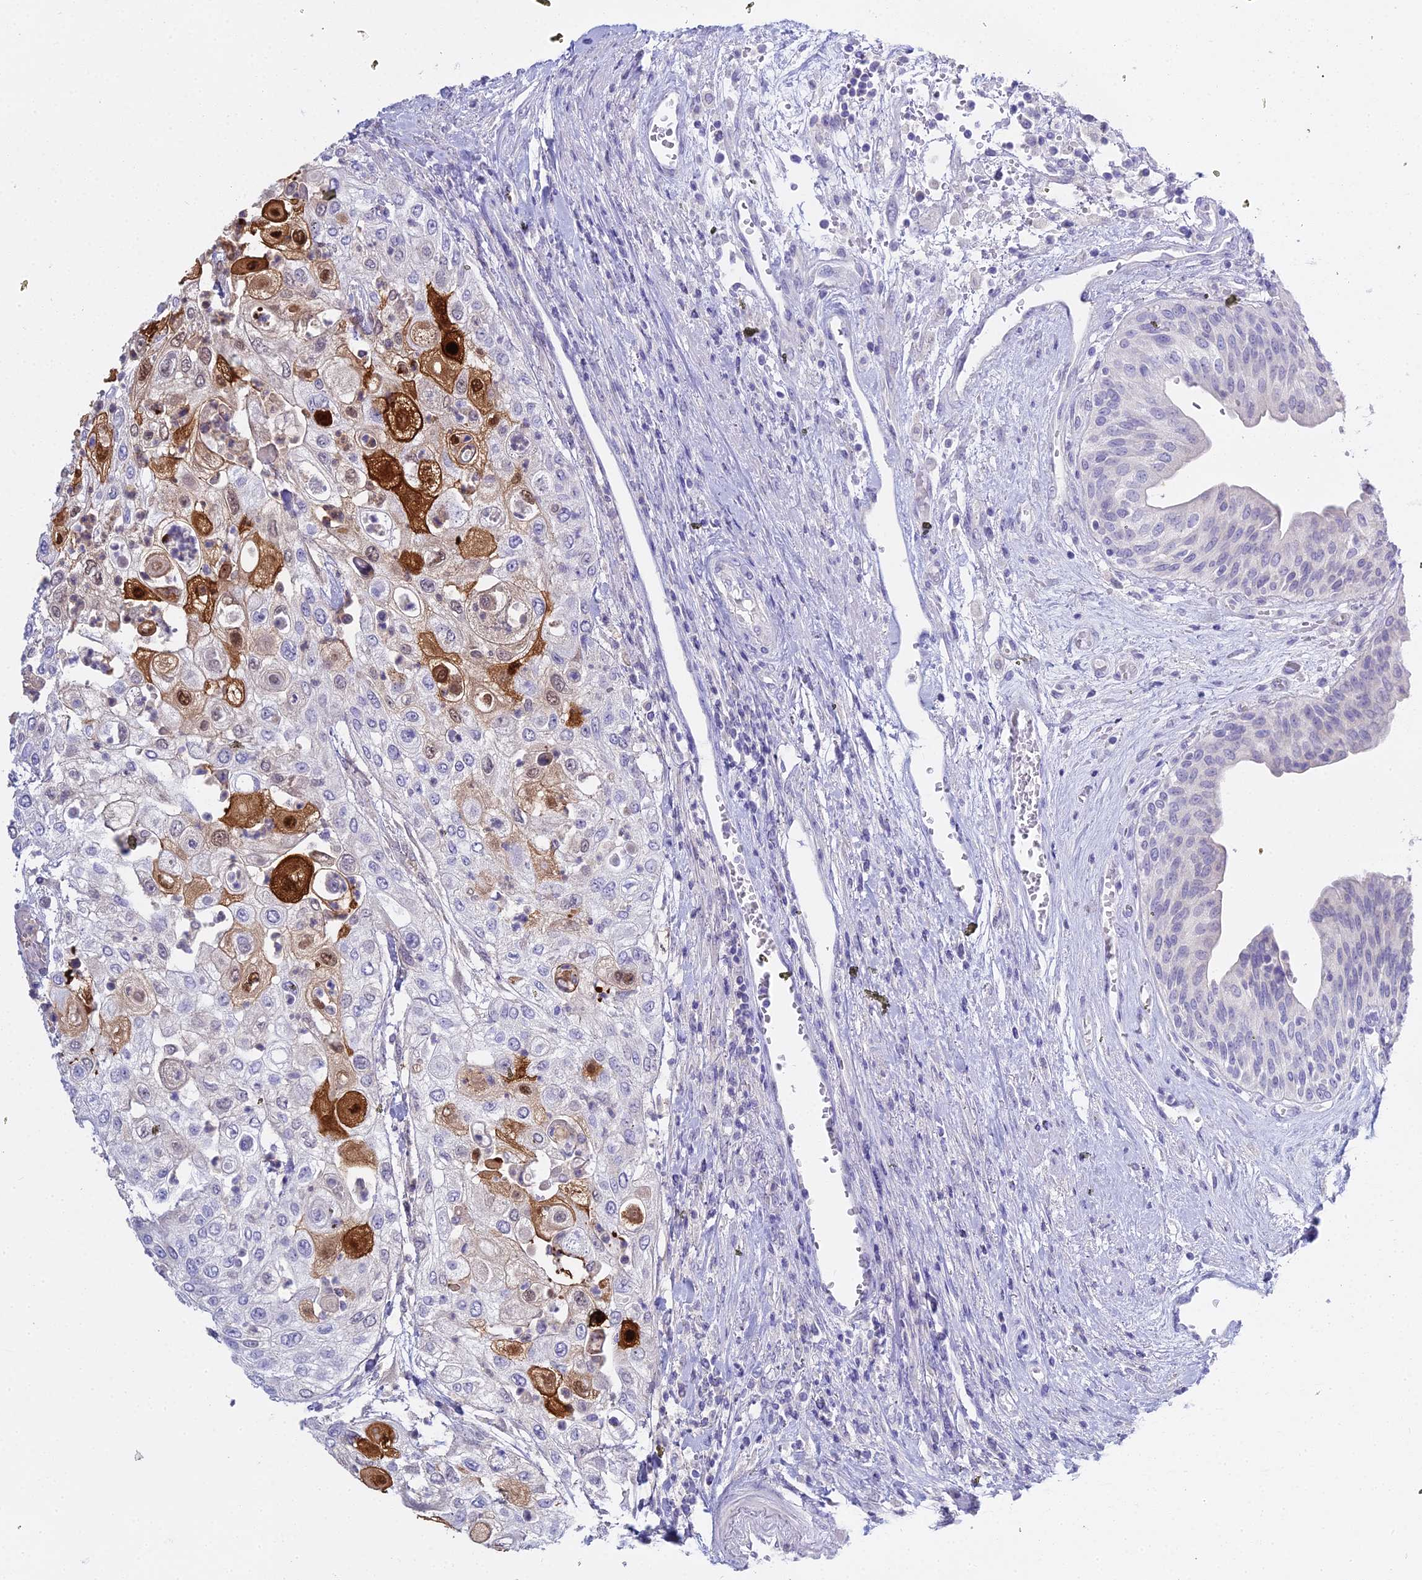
{"staining": {"intensity": "strong", "quantity": "<25%", "location": "cytoplasmic/membranous,nuclear"}, "tissue": "urothelial cancer", "cell_type": "Tumor cells", "image_type": "cancer", "snomed": [{"axis": "morphology", "description": "Urothelial carcinoma, High grade"}, {"axis": "topography", "description": "Urinary bladder"}], "caption": "High-grade urothelial carcinoma was stained to show a protein in brown. There is medium levels of strong cytoplasmic/membranous and nuclear positivity in approximately <25% of tumor cells.", "gene": "S100A7", "patient": {"sex": "female", "age": 79}}